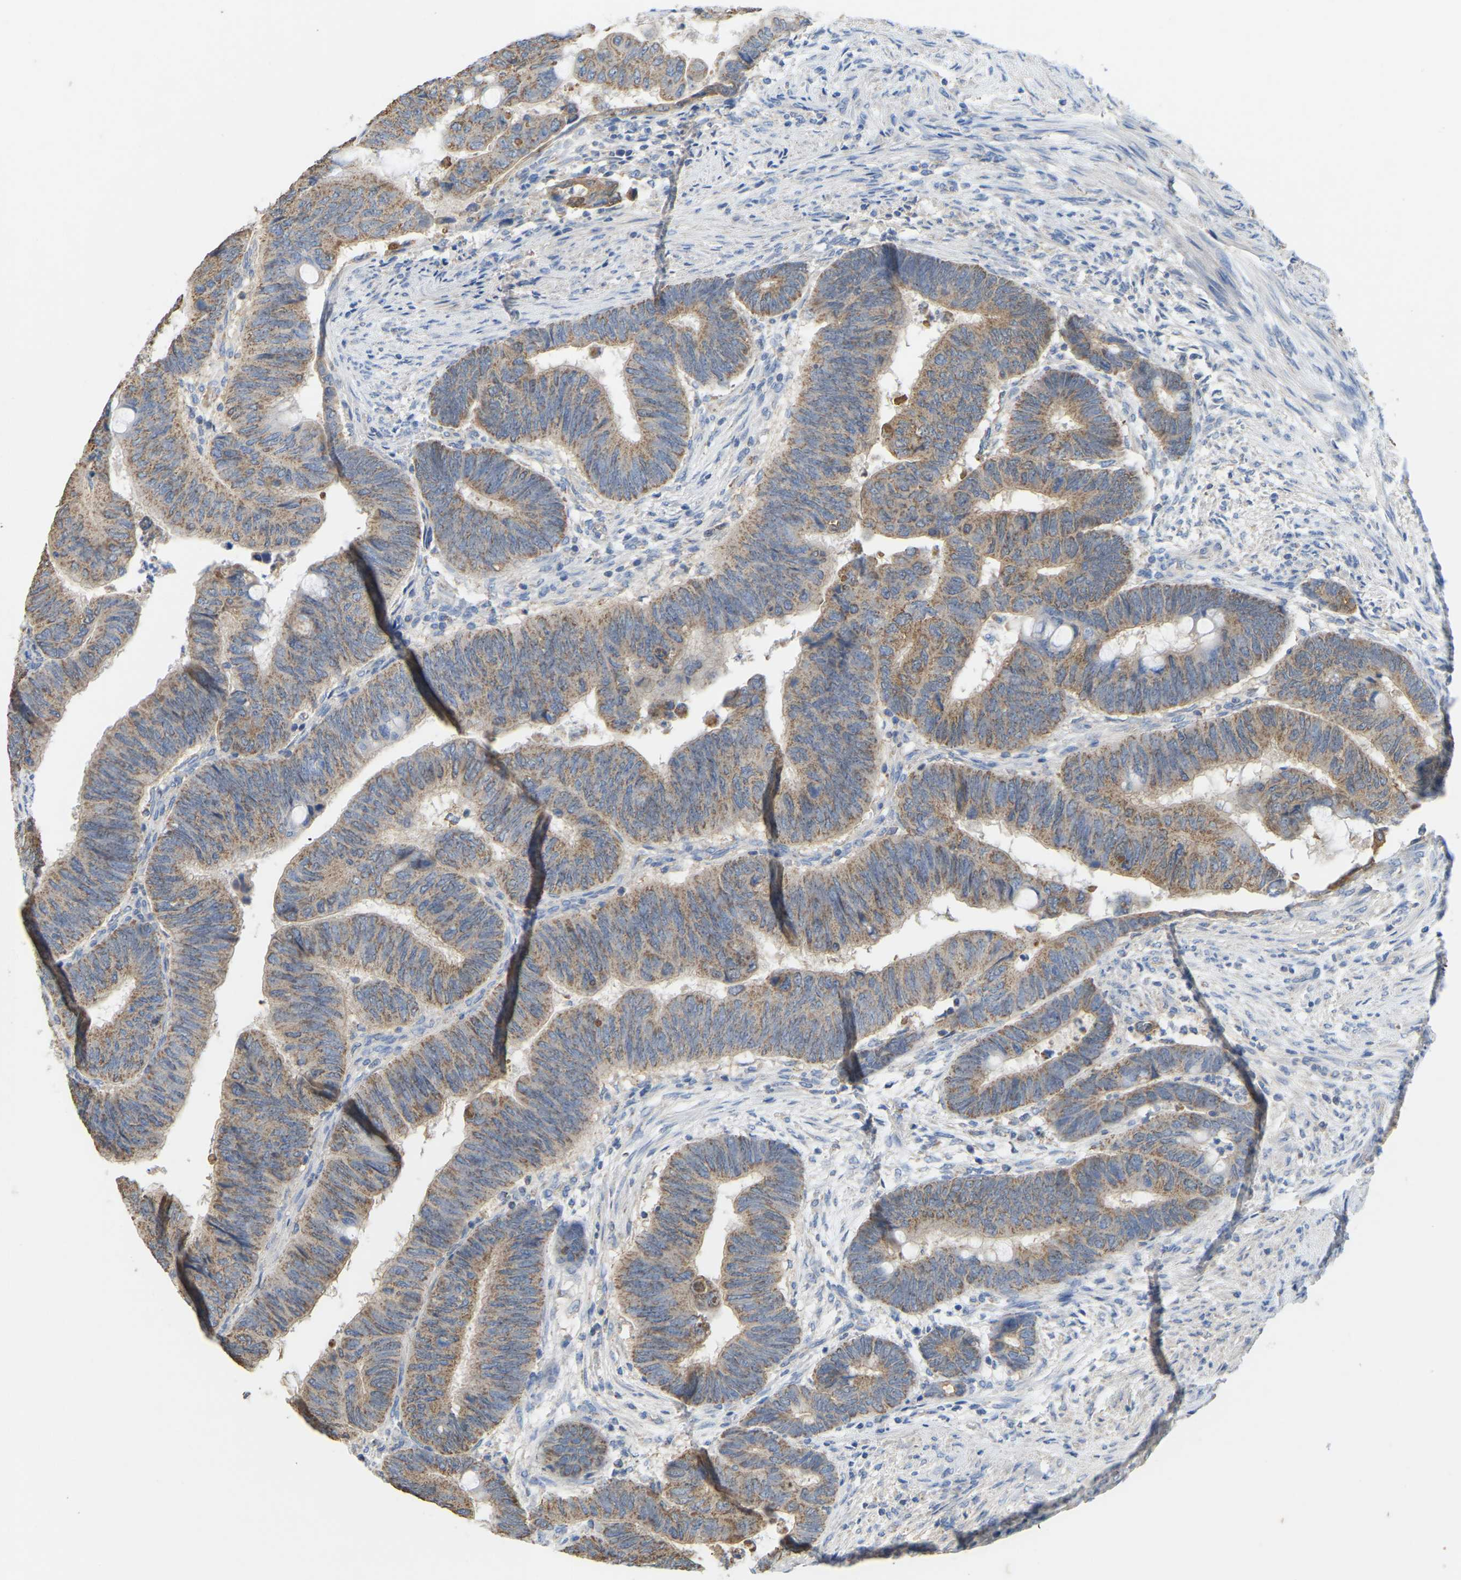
{"staining": {"intensity": "moderate", "quantity": ">75%", "location": "cytoplasmic/membranous"}, "tissue": "colorectal cancer", "cell_type": "Tumor cells", "image_type": "cancer", "snomed": [{"axis": "morphology", "description": "Normal tissue, NOS"}, {"axis": "morphology", "description": "Adenocarcinoma, NOS"}, {"axis": "topography", "description": "Rectum"}, {"axis": "topography", "description": "Peripheral nerve tissue"}], "caption": "This histopathology image exhibits immunohistochemistry staining of colorectal cancer (adenocarcinoma), with medium moderate cytoplasmic/membranous staining in about >75% of tumor cells.", "gene": "SERPINB5", "patient": {"sex": "male", "age": 92}}